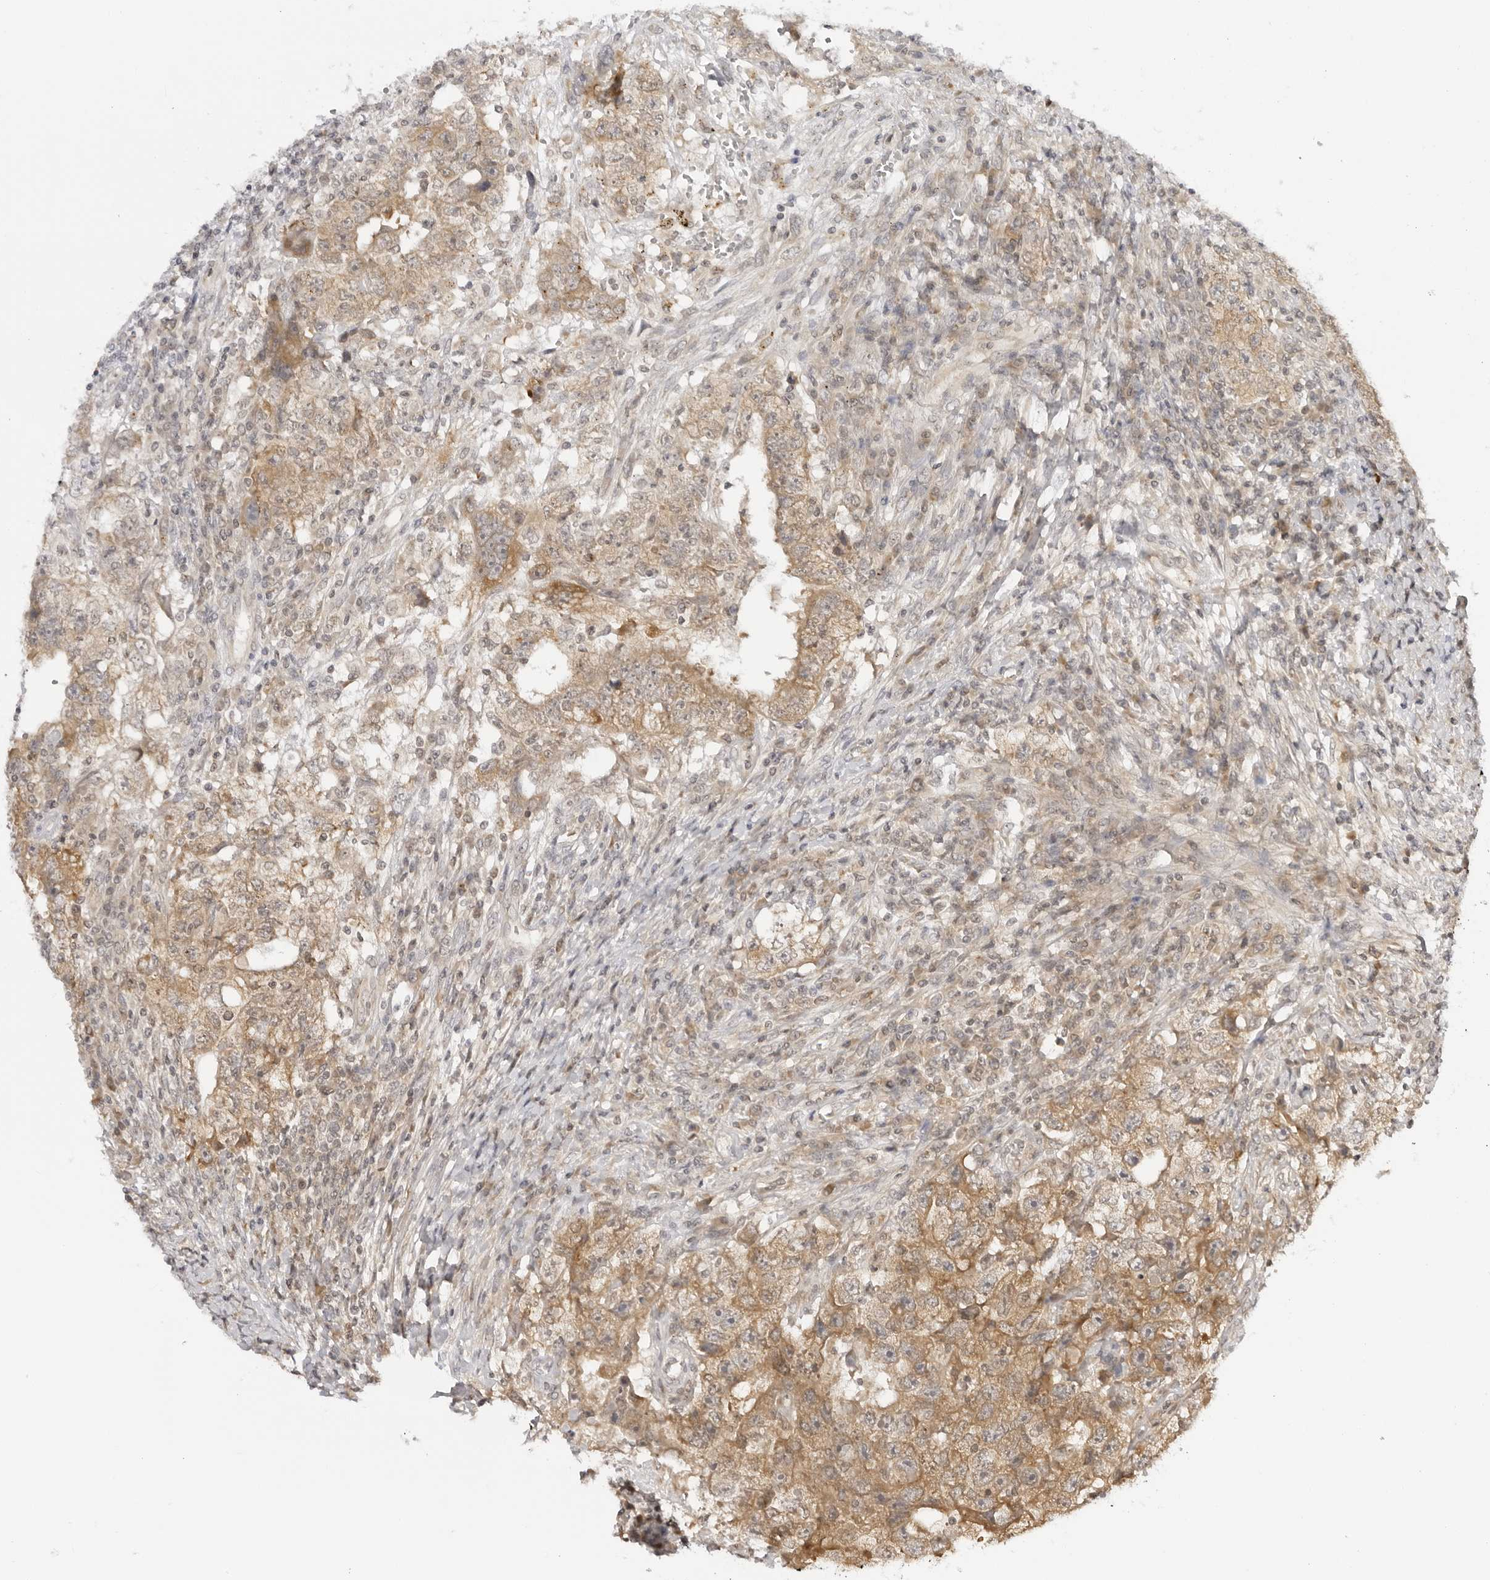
{"staining": {"intensity": "weak", "quantity": ">75%", "location": "cytoplasmic/membranous"}, "tissue": "testis cancer", "cell_type": "Tumor cells", "image_type": "cancer", "snomed": [{"axis": "morphology", "description": "Carcinoma, Embryonal, NOS"}, {"axis": "topography", "description": "Testis"}], "caption": "An image showing weak cytoplasmic/membranous positivity in approximately >75% of tumor cells in embryonal carcinoma (testis), as visualized by brown immunohistochemical staining.", "gene": "PRRC2C", "patient": {"sex": "male", "age": 26}}